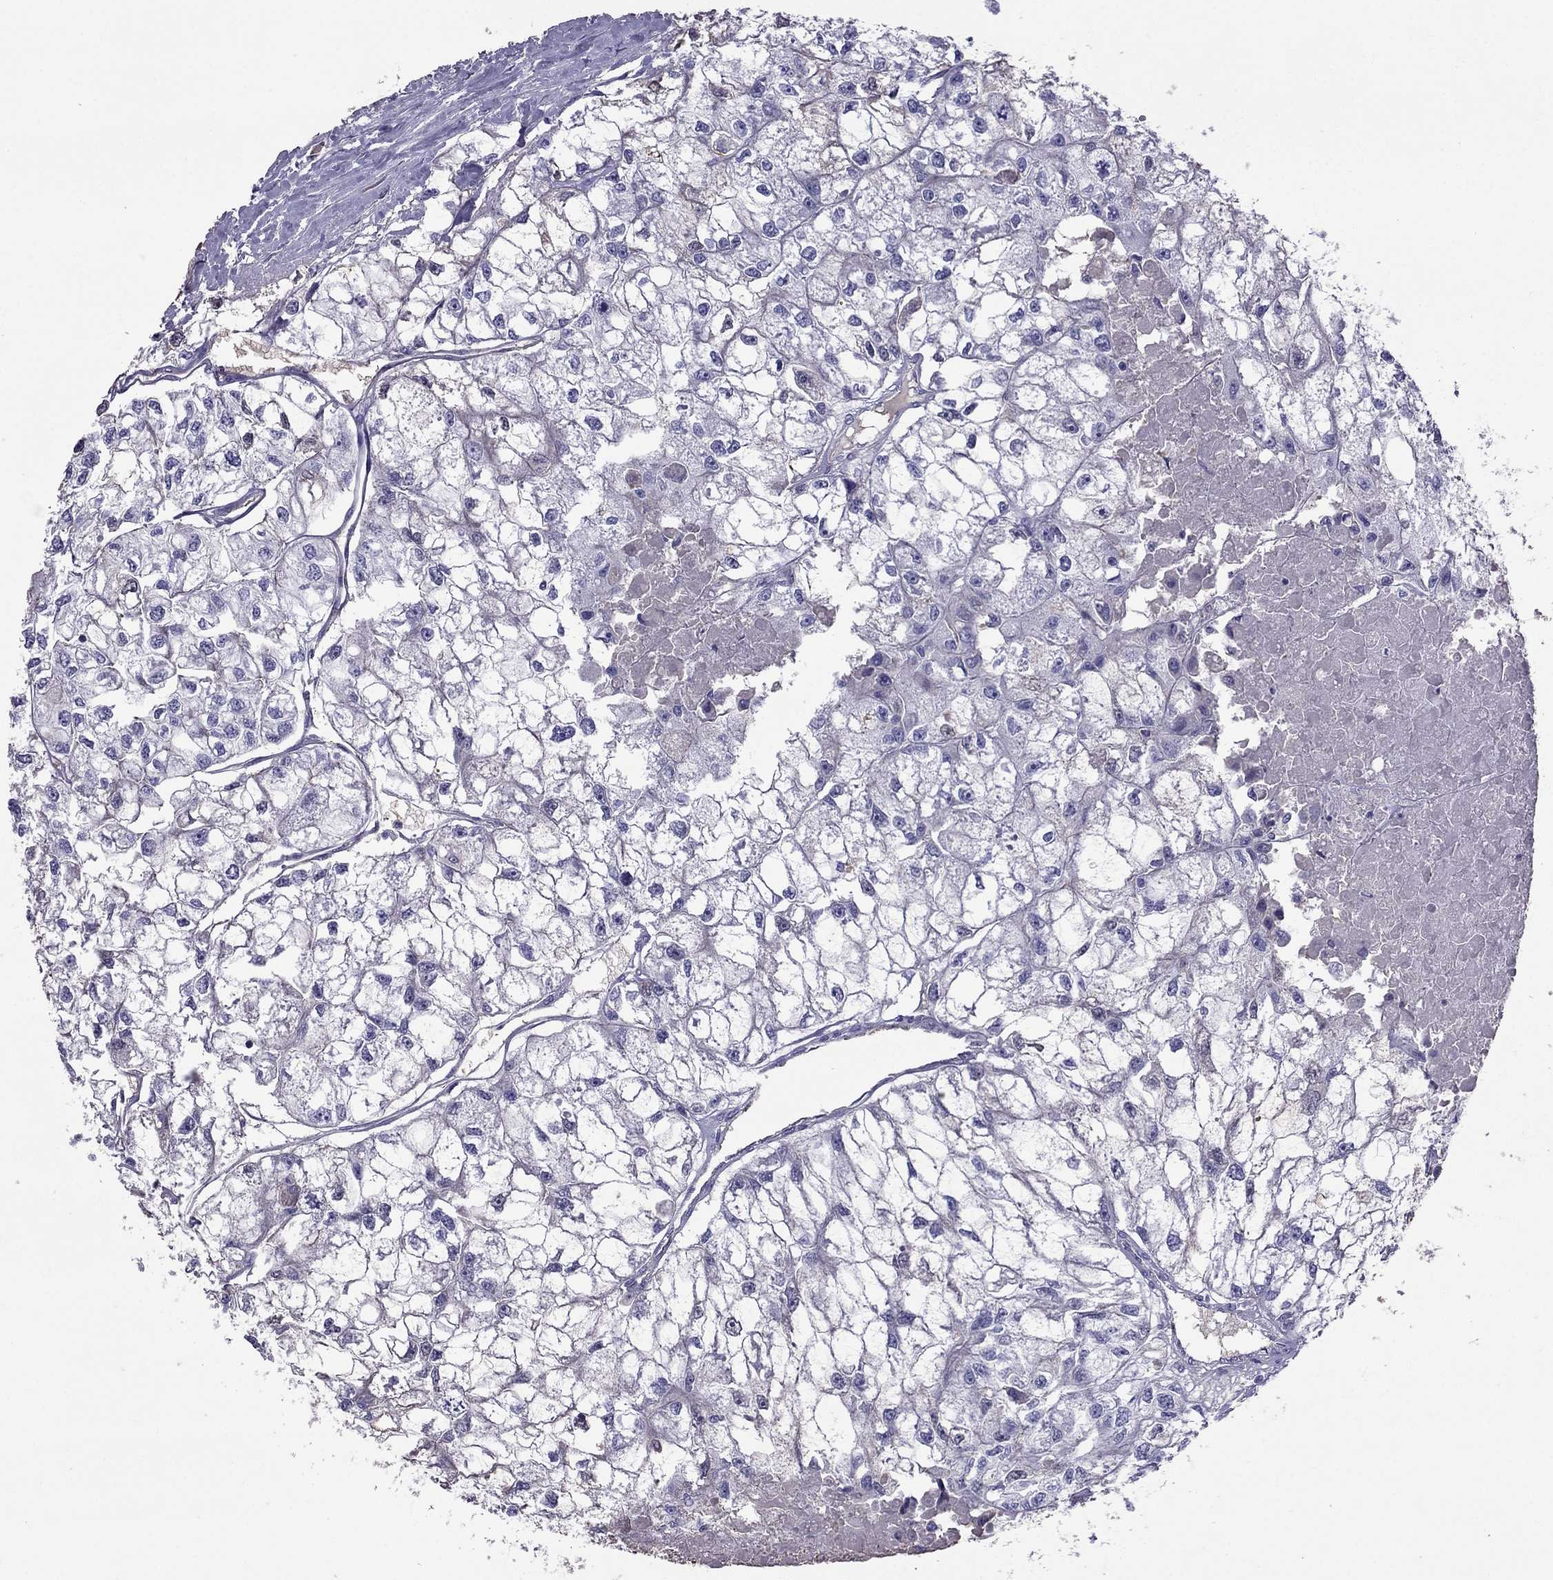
{"staining": {"intensity": "negative", "quantity": "none", "location": "none"}, "tissue": "renal cancer", "cell_type": "Tumor cells", "image_type": "cancer", "snomed": [{"axis": "morphology", "description": "Adenocarcinoma, NOS"}, {"axis": "topography", "description": "Kidney"}], "caption": "Adenocarcinoma (renal) stained for a protein using IHC exhibits no expression tumor cells.", "gene": "TBC1D21", "patient": {"sex": "male", "age": 56}}